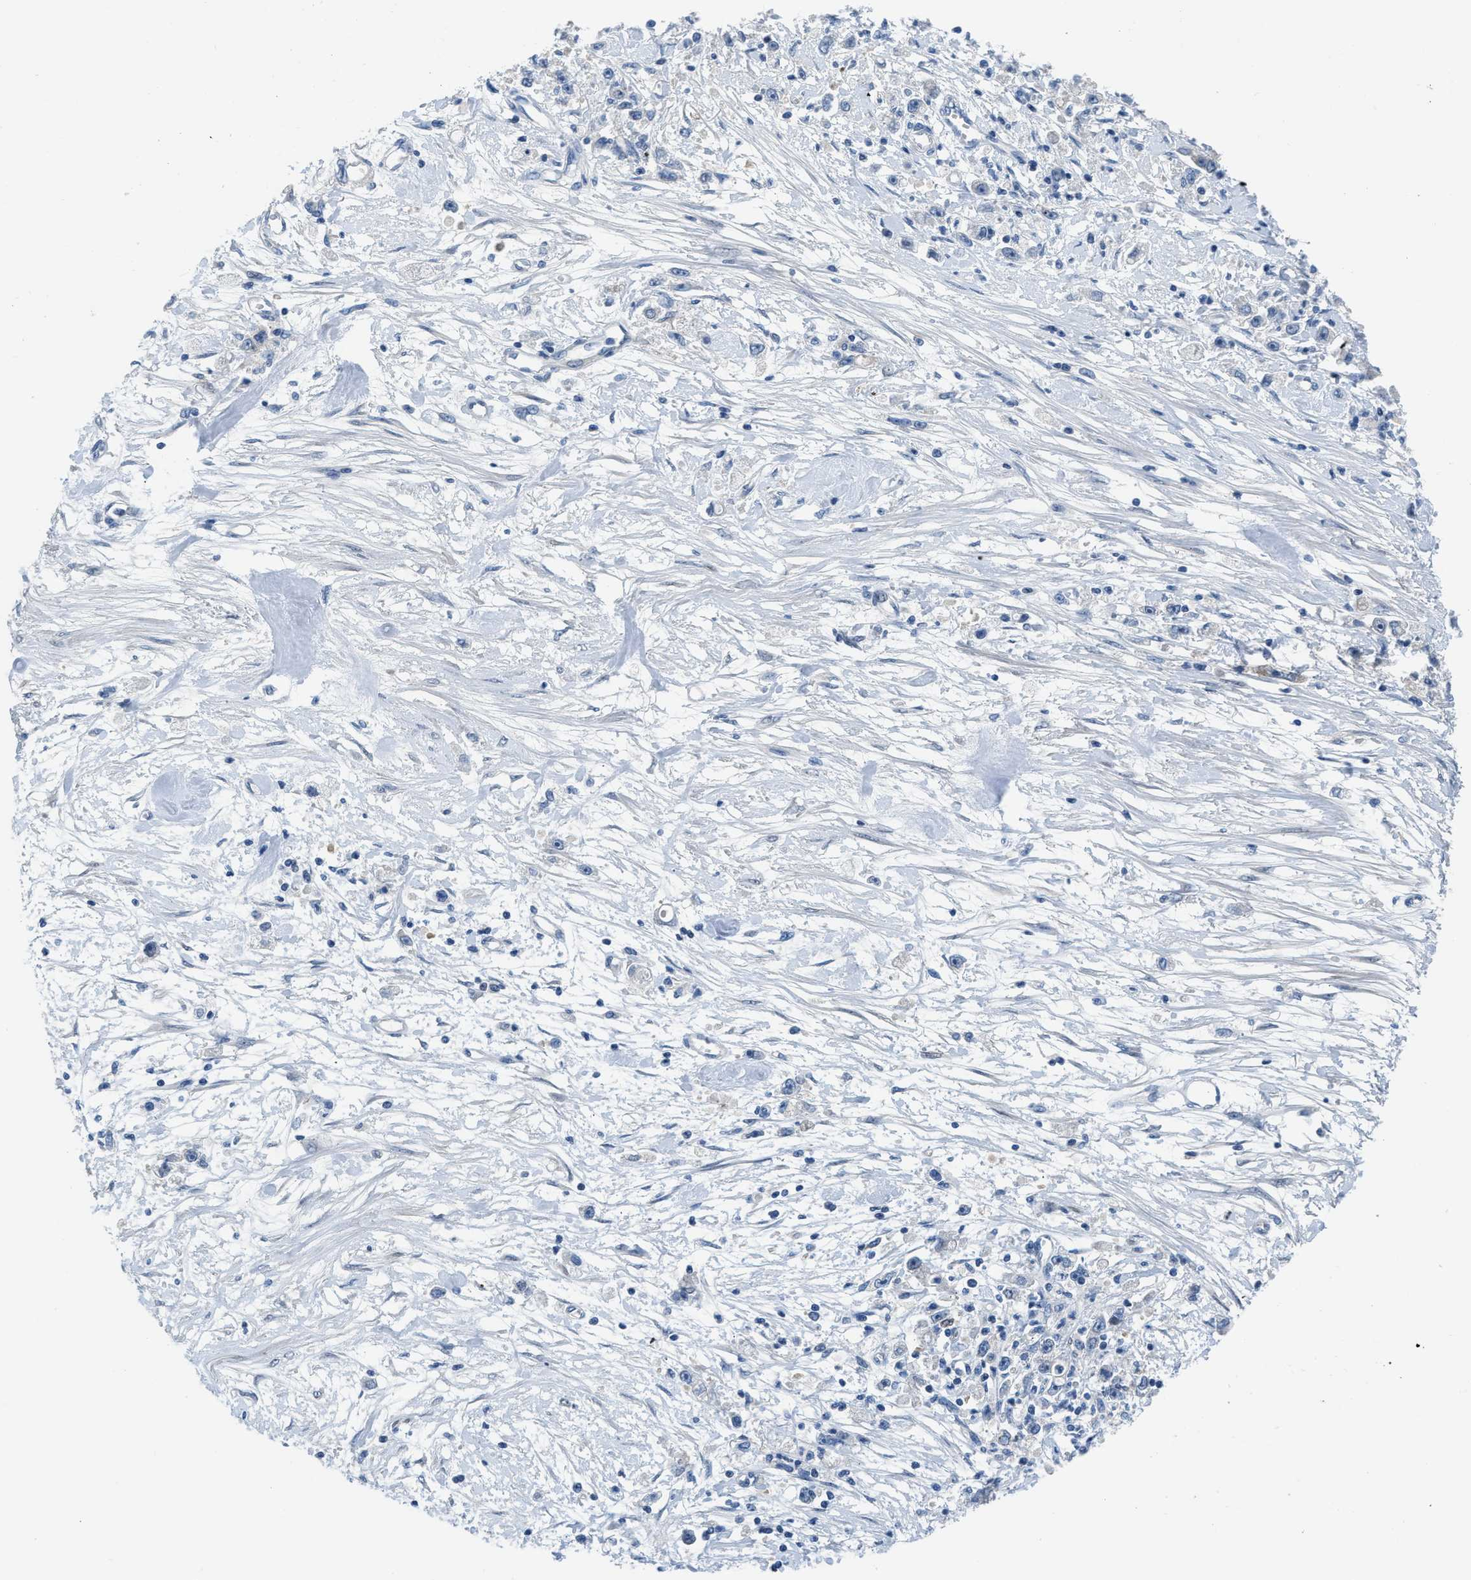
{"staining": {"intensity": "negative", "quantity": "none", "location": "none"}, "tissue": "stomach cancer", "cell_type": "Tumor cells", "image_type": "cancer", "snomed": [{"axis": "morphology", "description": "Adenocarcinoma, NOS"}, {"axis": "topography", "description": "Stomach"}], "caption": "Adenocarcinoma (stomach) was stained to show a protein in brown. There is no significant expression in tumor cells.", "gene": "PFKP", "patient": {"sex": "female", "age": 59}}